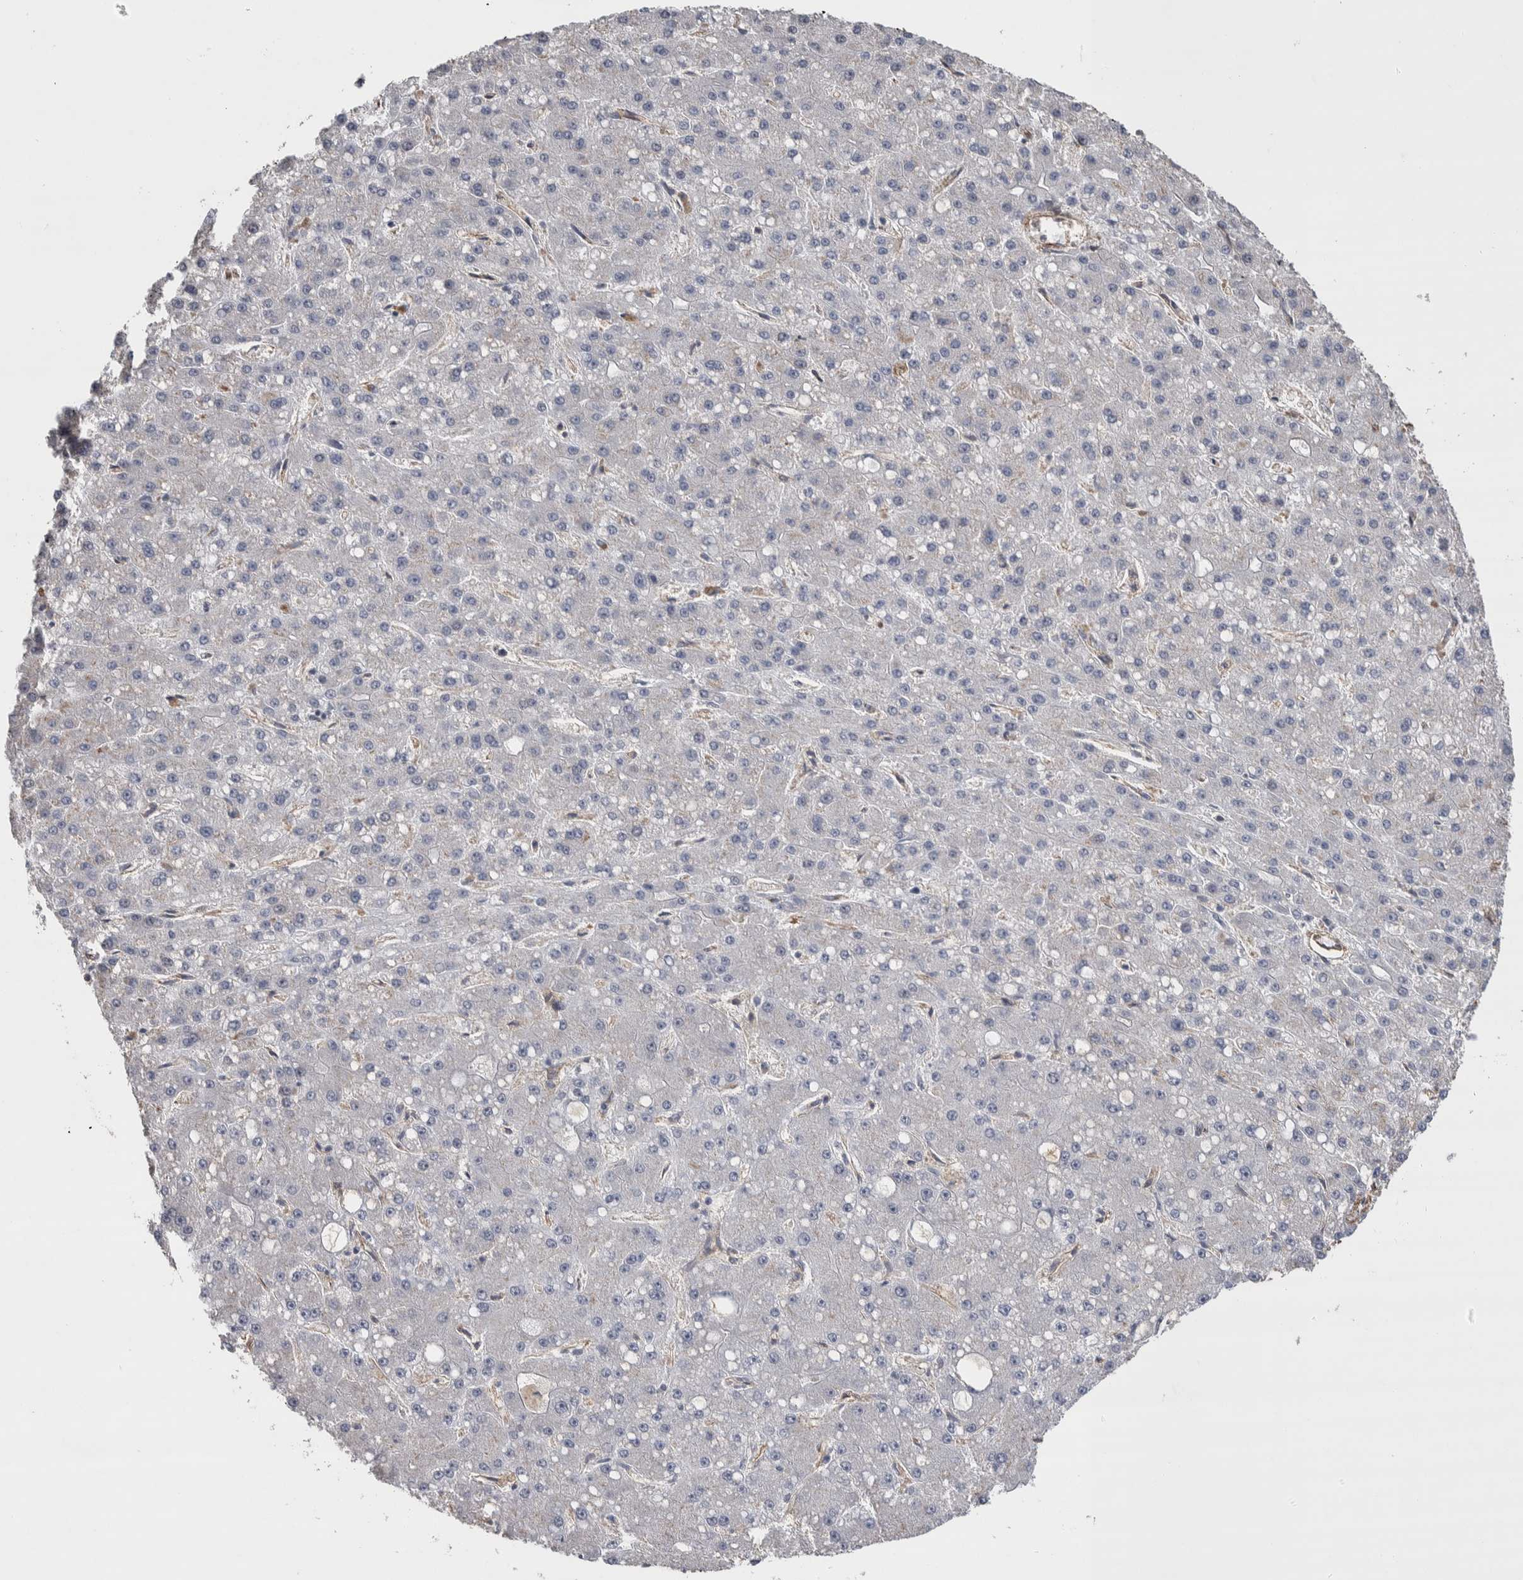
{"staining": {"intensity": "negative", "quantity": "none", "location": "none"}, "tissue": "liver cancer", "cell_type": "Tumor cells", "image_type": "cancer", "snomed": [{"axis": "morphology", "description": "Carcinoma, Hepatocellular, NOS"}, {"axis": "topography", "description": "Liver"}], "caption": "IHC image of neoplastic tissue: hepatocellular carcinoma (liver) stained with DAB reveals no significant protein staining in tumor cells.", "gene": "GCNA", "patient": {"sex": "male", "age": 67}}